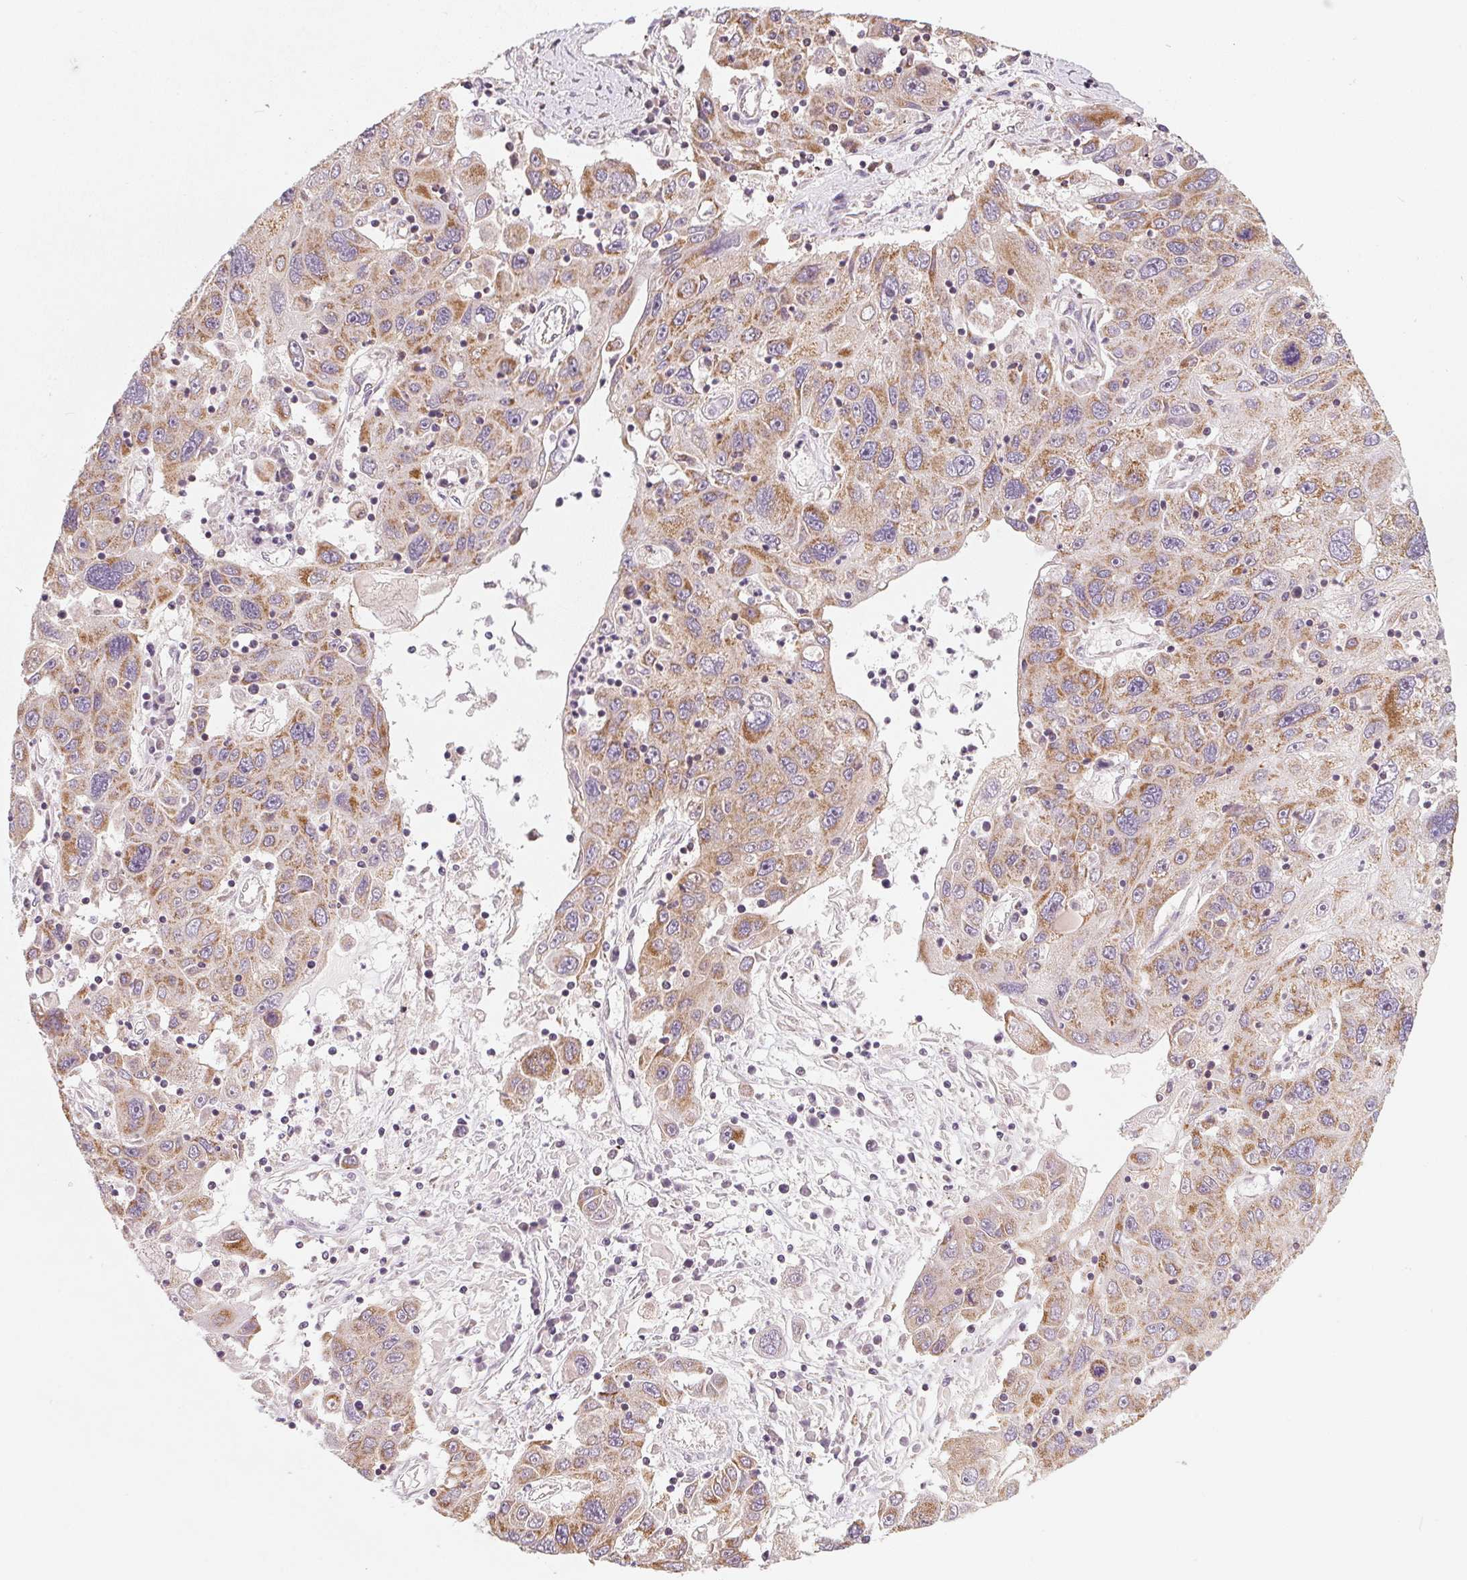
{"staining": {"intensity": "moderate", "quantity": ">75%", "location": "cytoplasmic/membranous"}, "tissue": "stomach cancer", "cell_type": "Tumor cells", "image_type": "cancer", "snomed": [{"axis": "morphology", "description": "Adenocarcinoma, NOS"}, {"axis": "topography", "description": "Stomach"}], "caption": "Moderate cytoplasmic/membranous positivity for a protein is appreciated in approximately >75% of tumor cells of adenocarcinoma (stomach) using immunohistochemistry (IHC).", "gene": "COQ7", "patient": {"sex": "male", "age": 56}}